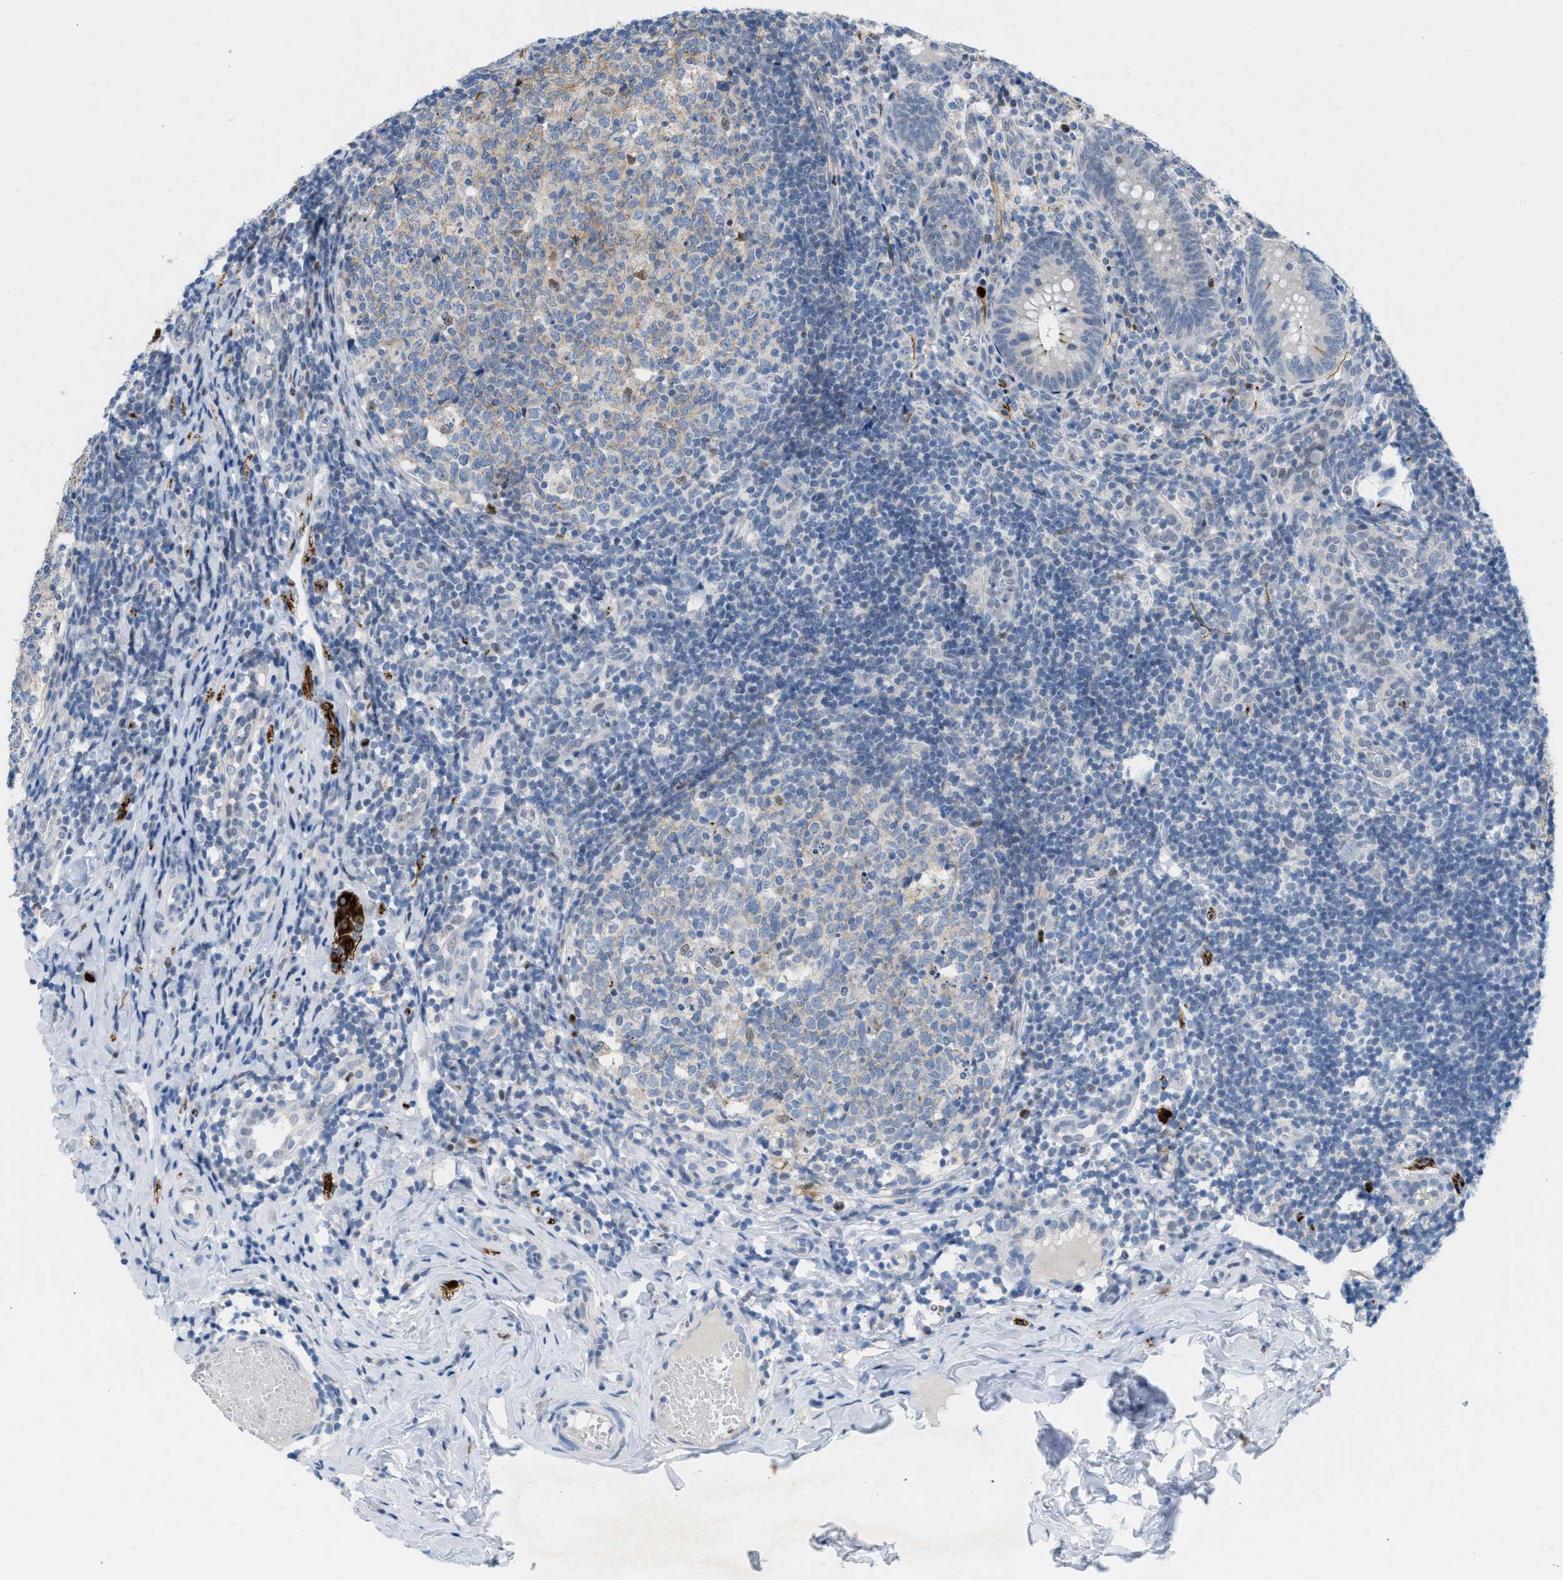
{"staining": {"intensity": "weak", "quantity": "<25%", "location": "cytoplasmic/membranous"}, "tissue": "appendix", "cell_type": "Glandular cells", "image_type": "normal", "snomed": [{"axis": "morphology", "description": "Normal tissue, NOS"}, {"axis": "topography", "description": "Appendix"}], "caption": "DAB immunohistochemical staining of unremarkable human appendix reveals no significant expression in glandular cells. Nuclei are stained in blue.", "gene": "PPM1D", "patient": {"sex": "male", "age": 8}}